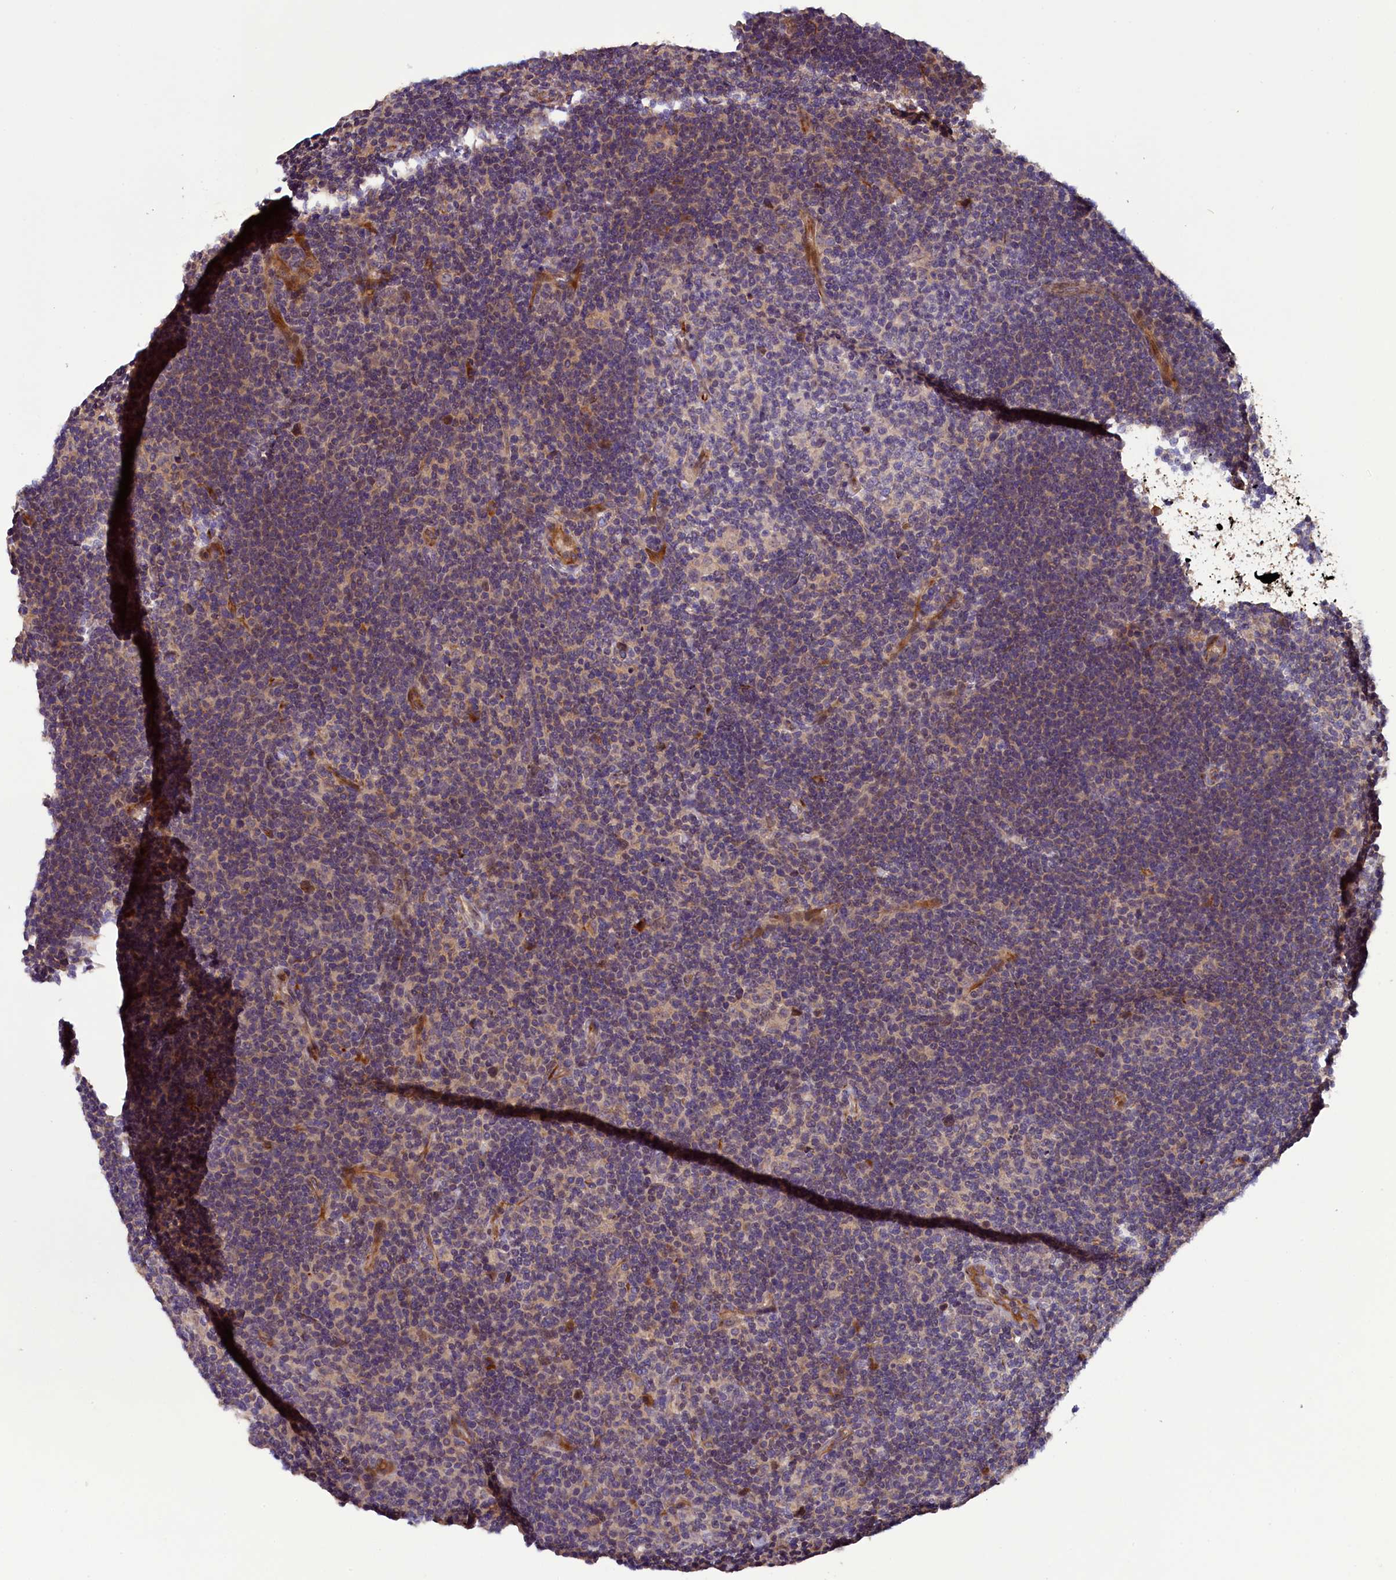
{"staining": {"intensity": "weak", "quantity": "<25%", "location": "cytoplasmic/membranous"}, "tissue": "lymphoma", "cell_type": "Tumor cells", "image_type": "cancer", "snomed": [{"axis": "morphology", "description": "Hodgkin's disease, NOS"}, {"axis": "topography", "description": "Lymph node"}], "caption": "Tumor cells are negative for brown protein staining in Hodgkin's disease.", "gene": "RPUSD2", "patient": {"sex": "female", "age": 57}}